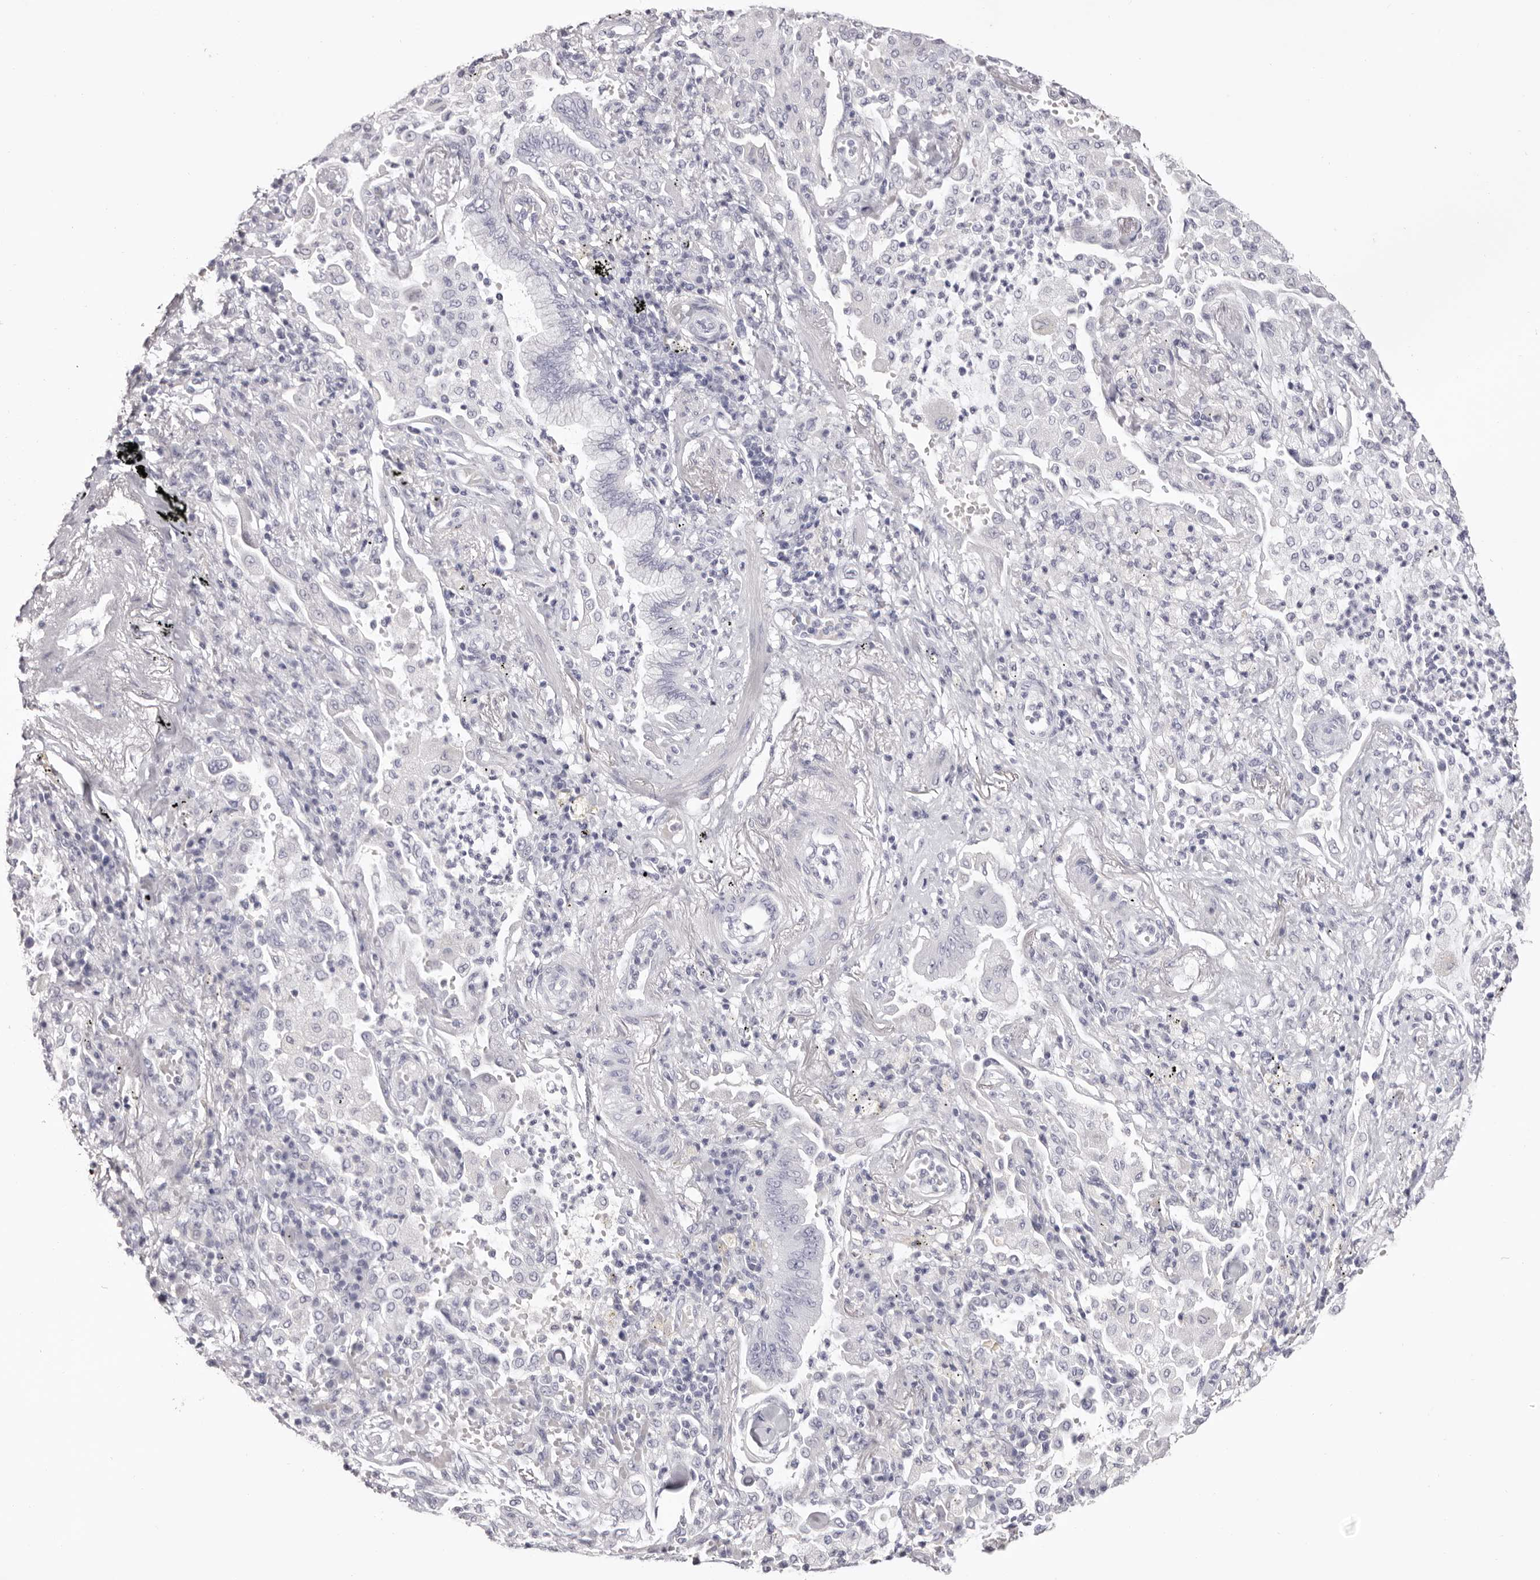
{"staining": {"intensity": "negative", "quantity": "none", "location": "none"}, "tissue": "bronchus", "cell_type": "Respiratory epithelial cells", "image_type": "normal", "snomed": [{"axis": "morphology", "description": "Normal tissue, NOS"}, {"axis": "morphology", "description": "Adenocarcinoma, NOS"}, {"axis": "topography", "description": "Bronchus"}, {"axis": "topography", "description": "Lung"}], "caption": "Immunohistochemistry histopathology image of normal bronchus stained for a protein (brown), which shows no staining in respiratory epithelial cells.", "gene": "LPO", "patient": {"sex": "female", "age": 70}}